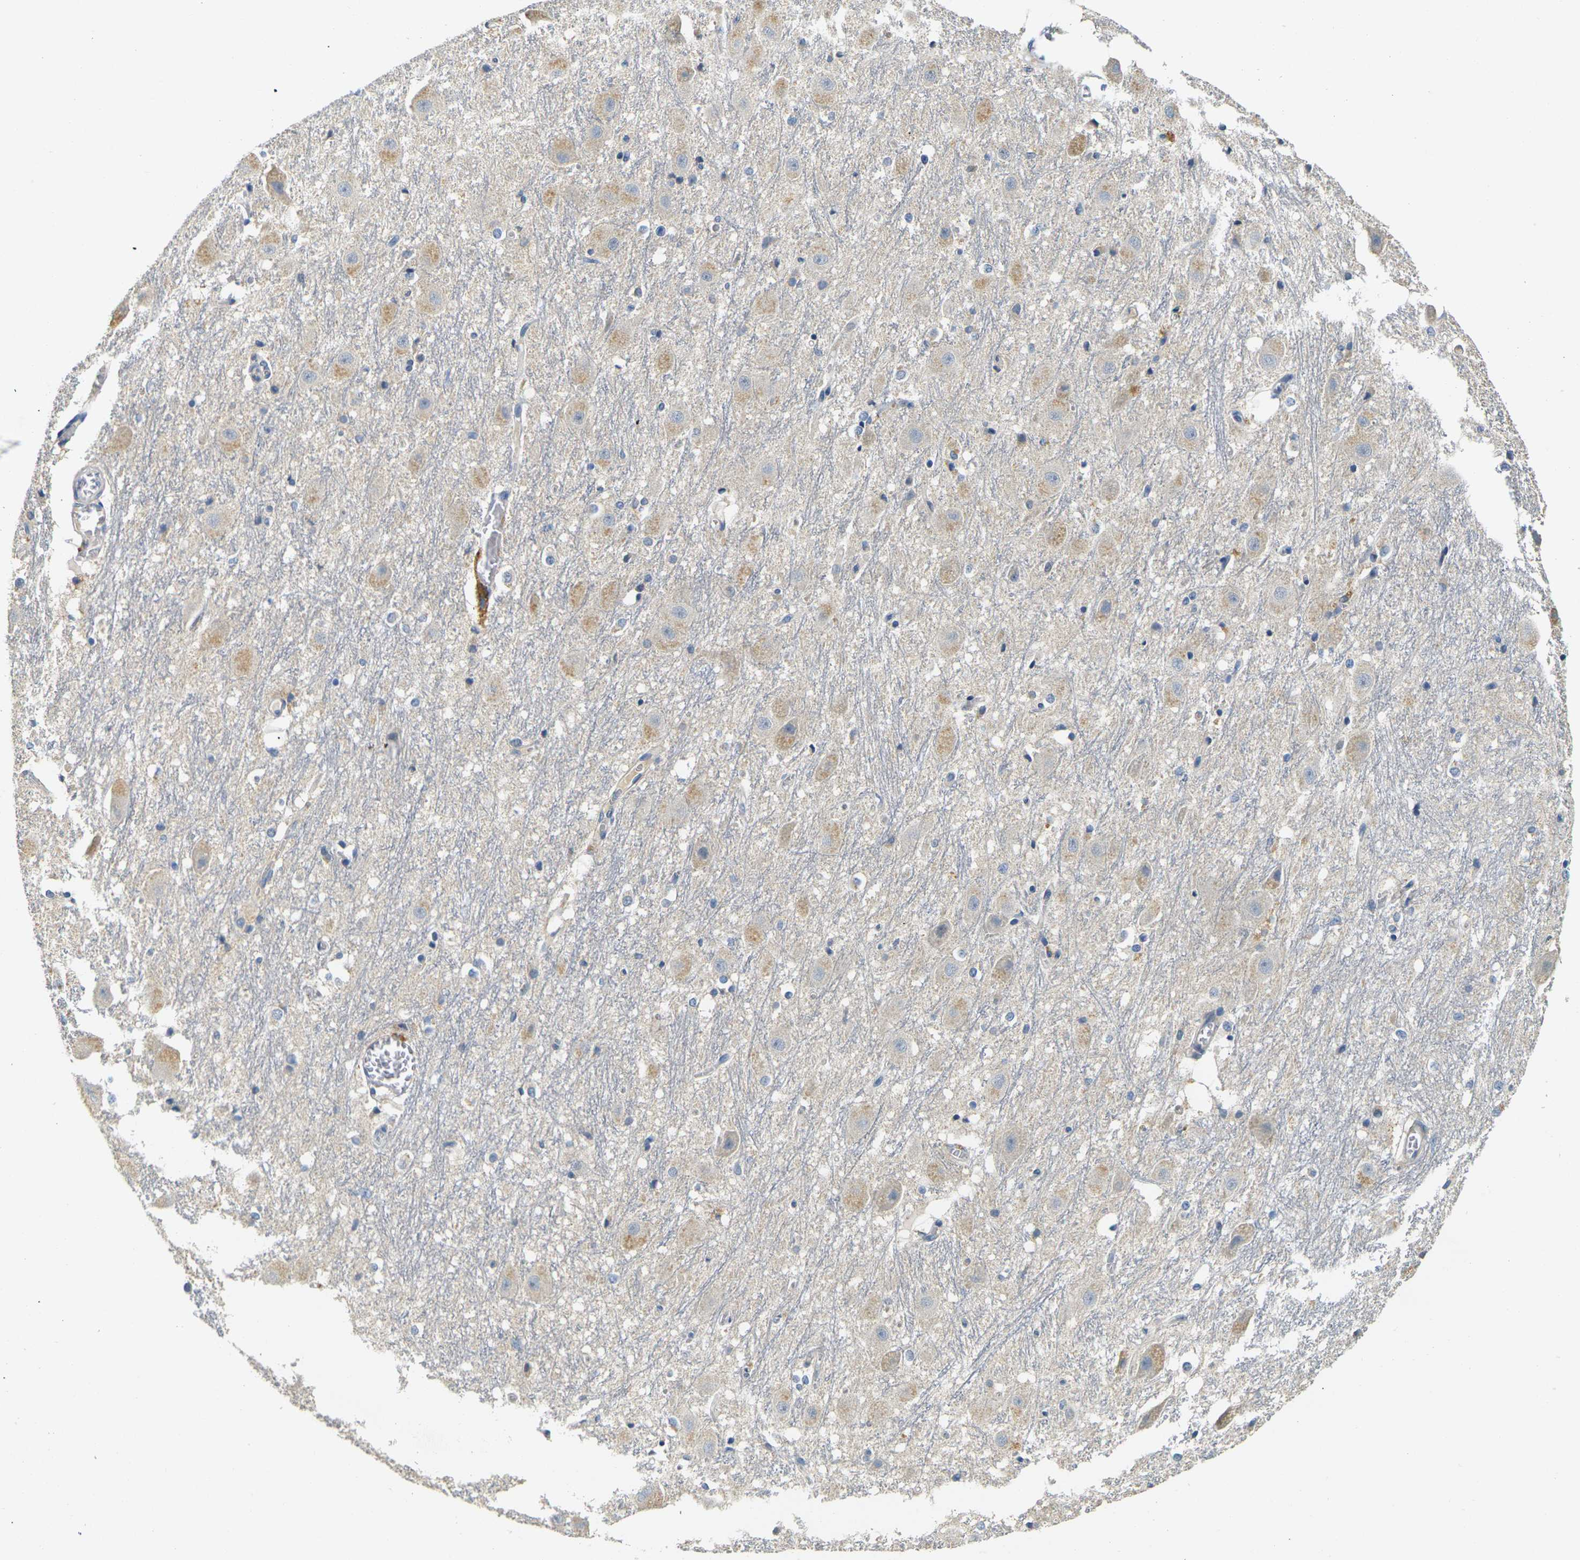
{"staining": {"intensity": "negative", "quantity": "none", "location": "none"}, "tissue": "hippocampus", "cell_type": "Glial cells", "image_type": "normal", "snomed": [{"axis": "morphology", "description": "Normal tissue, NOS"}, {"axis": "topography", "description": "Hippocampus"}], "caption": "This is an IHC micrograph of unremarkable human hippocampus. There is no expression in glial cells.", "gene": "SHISAL2B", "patient": {"sex": "female", "age": 19}}